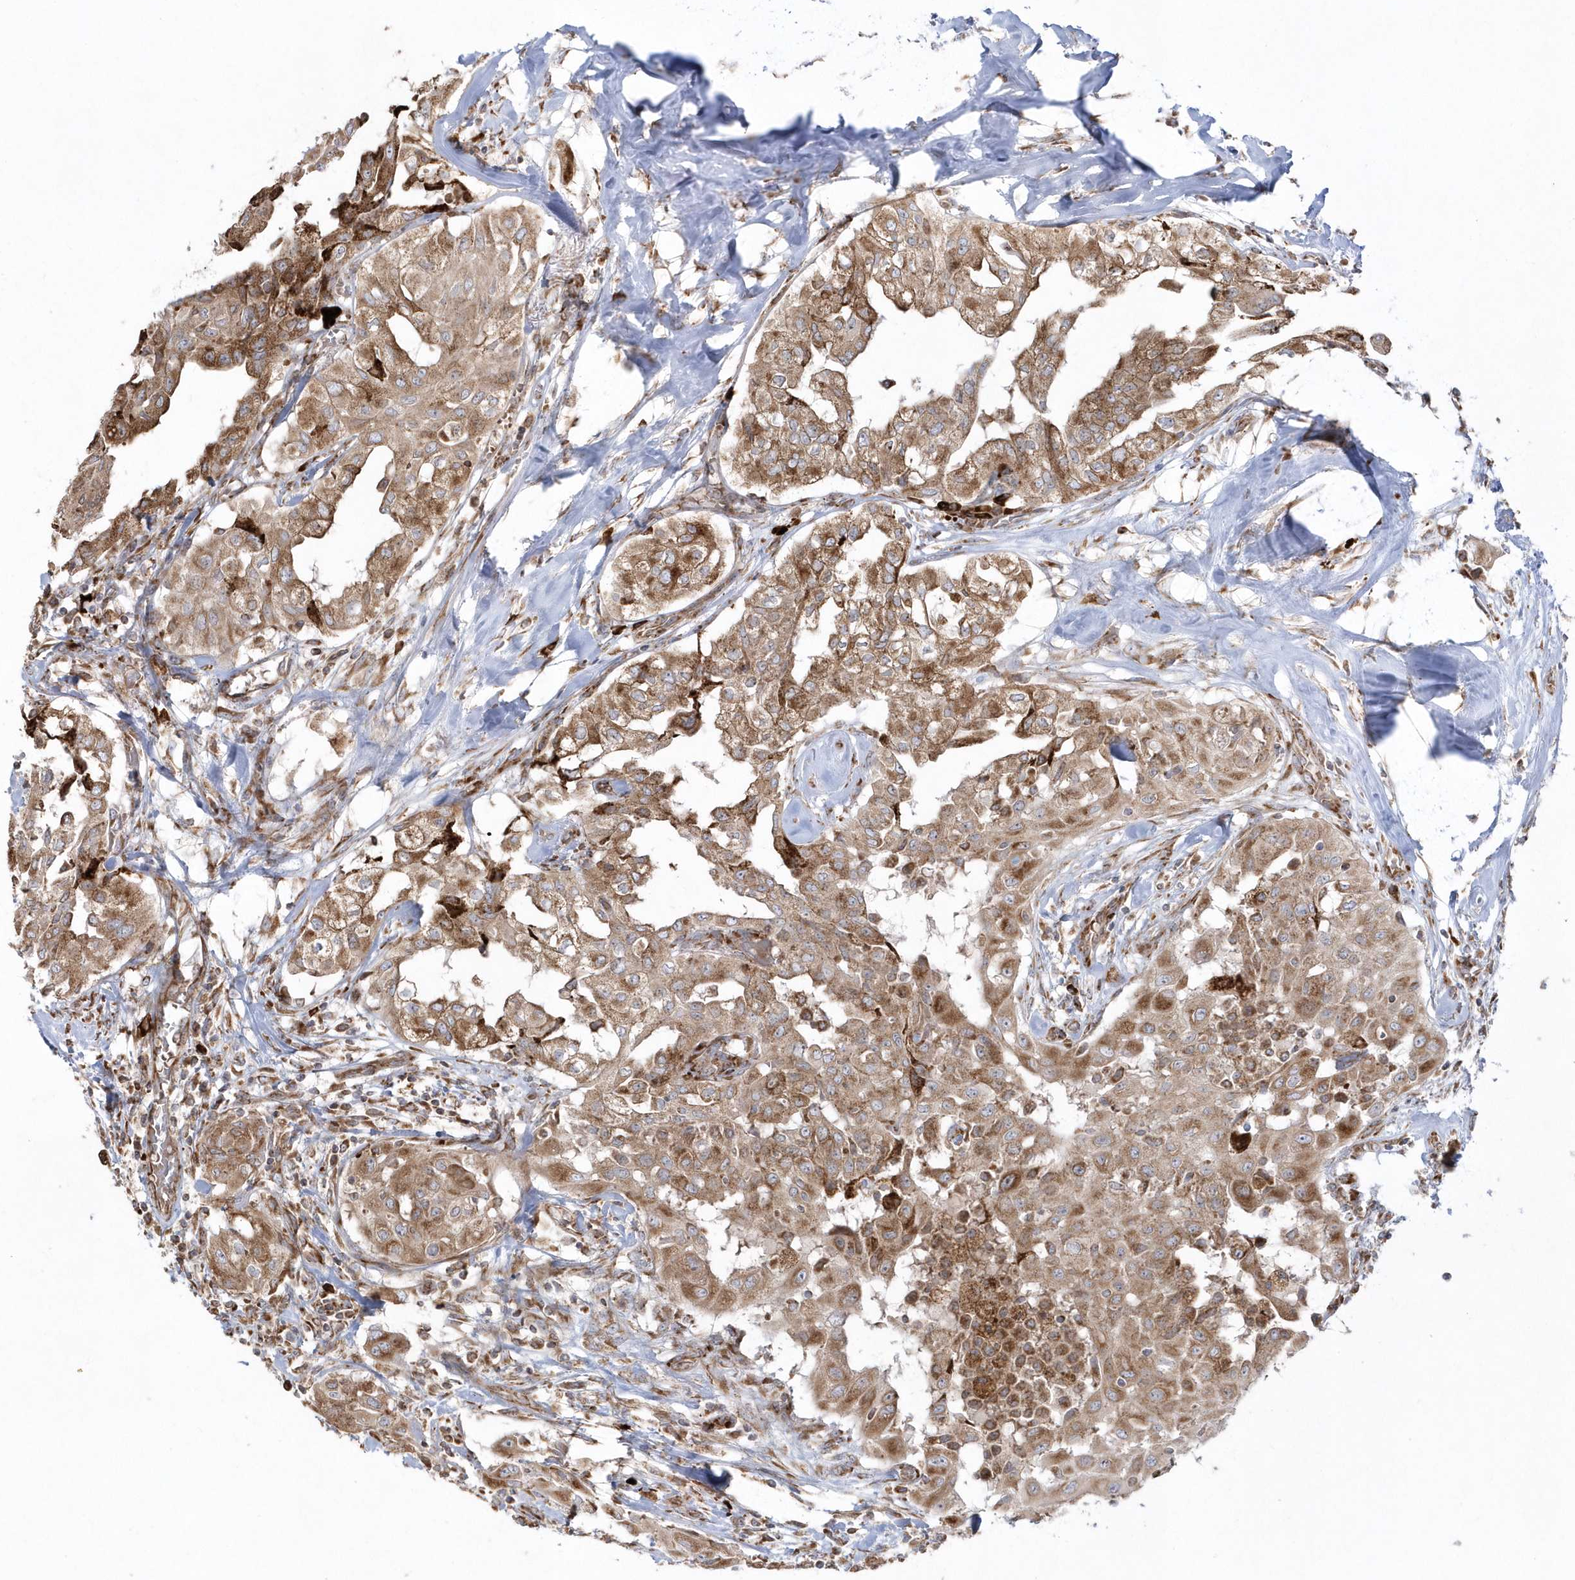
{"staining": {"intensity": "moderate", "quantity": ">75%", "location": "cytoplasmic/membranous"}, "tissue": "thyroid cancer", "cell_type": "Tumor cells", "image_type": "cancer", "snomed": [{"axis": "morphology", "description": "Papillary adenocarcinoma, NOS"}, {"axis": "topography", "description": "Thyroid gland"}], "caption": "A micrograph of thyroid cancer stained for a protein demonstrates moderate cytoplasmic/membranous brown staining in tumor cells. (IHC, brightfield microscopy, high magnification).", "gene": "SH3BP2", "patient": {"sex": "female", "age": 59}}